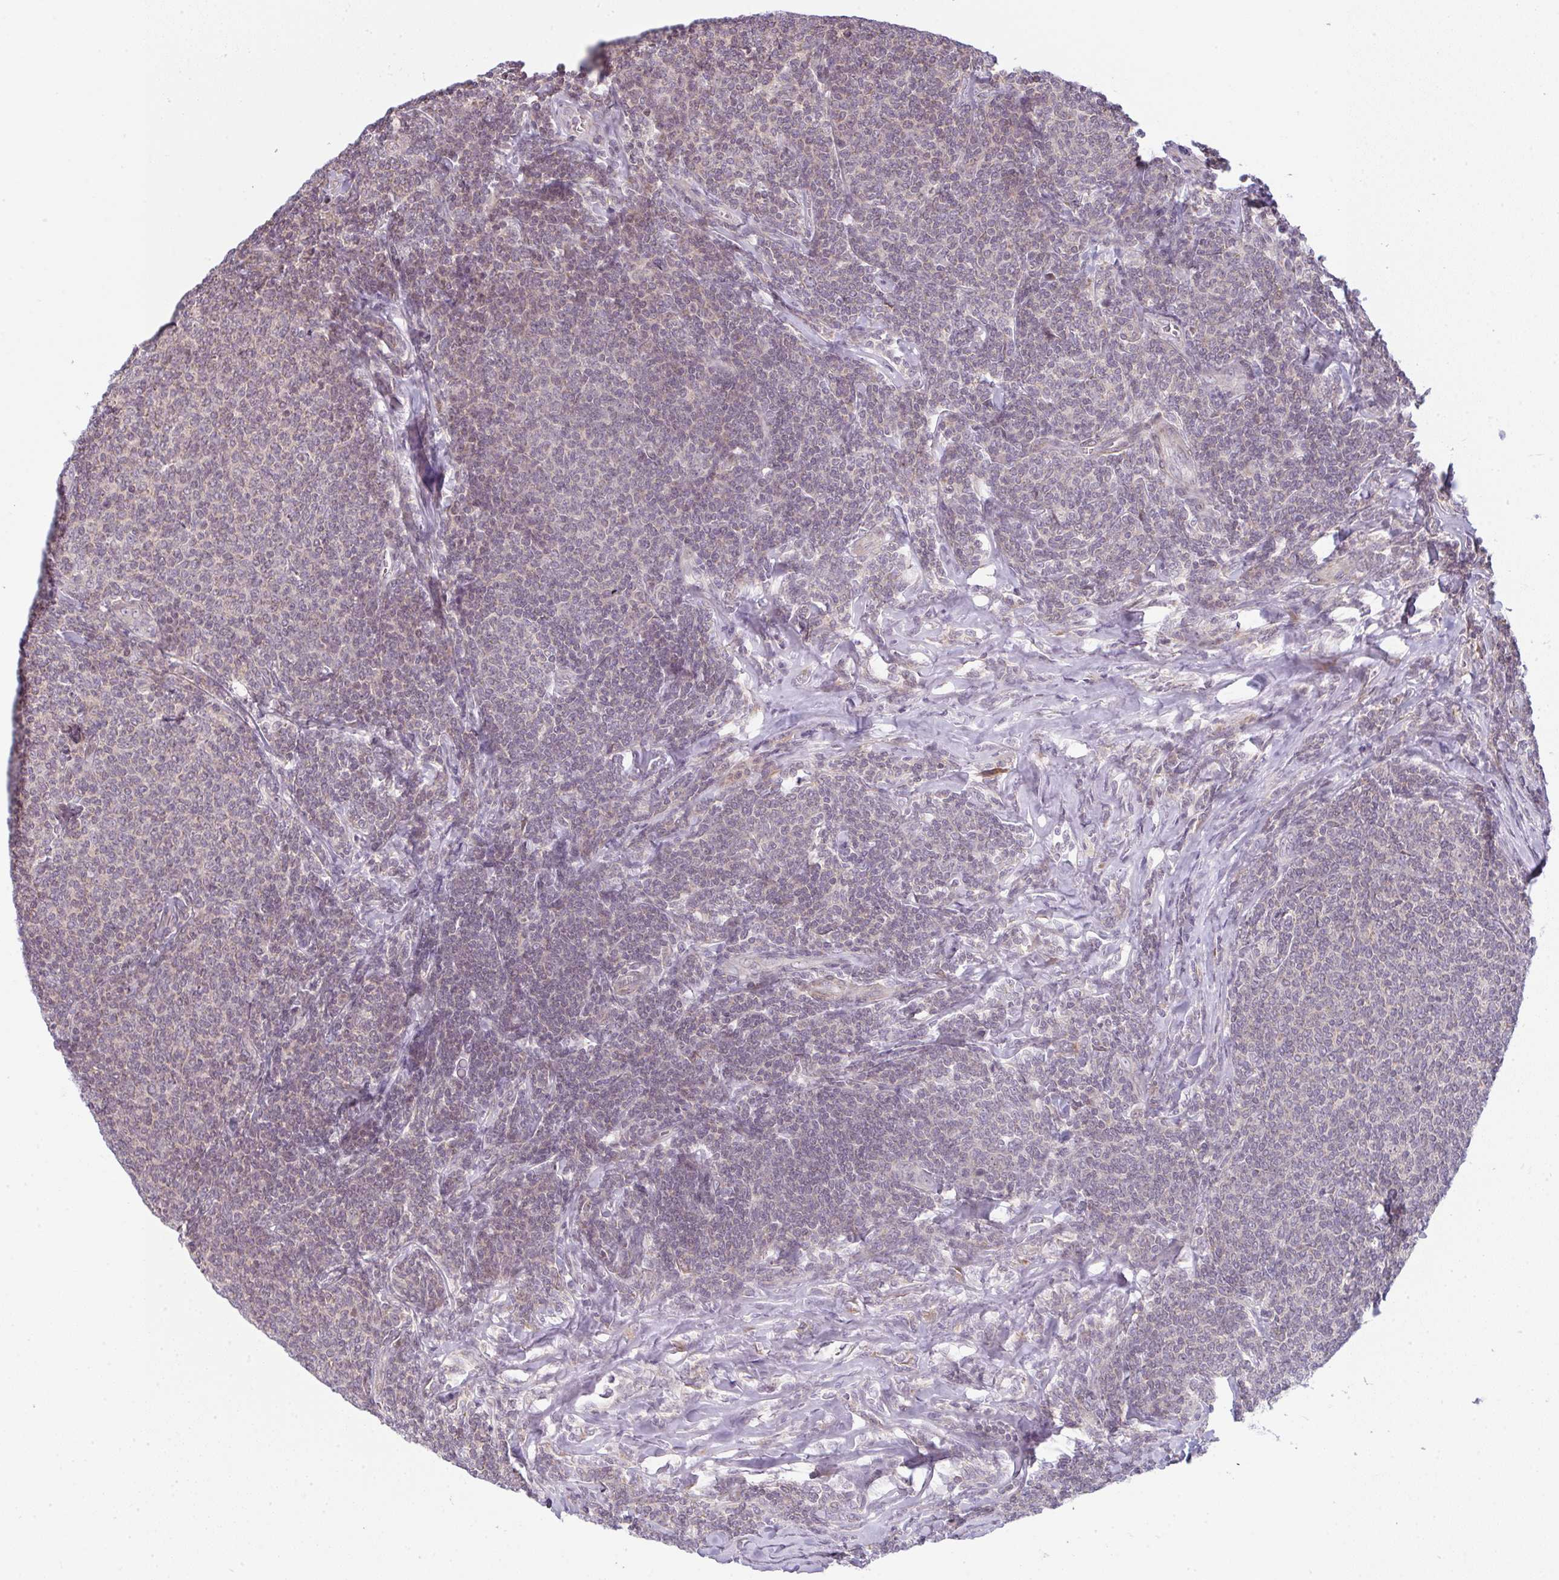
{"staining": {"intensity": "negative", "quantity": "none", "location": "none"}, "tissue": "lymphoma", "cell_type": "Tumor cells", "image_type": "cancer", "snomed": [{"axis": "morphology", "description": "Malignant lymphoma, non-Hodgkin's type, Low grade"}, {"axis": "topography", "description": "Lymph node"}], "caption": "An image of human lymphoma is negative for staining in tumor cells. (Immunohistochemistry, brightfield microscopy, high magnification).", "gene": "TMEM237", "patient": {"sex": "male", "age": 52}}